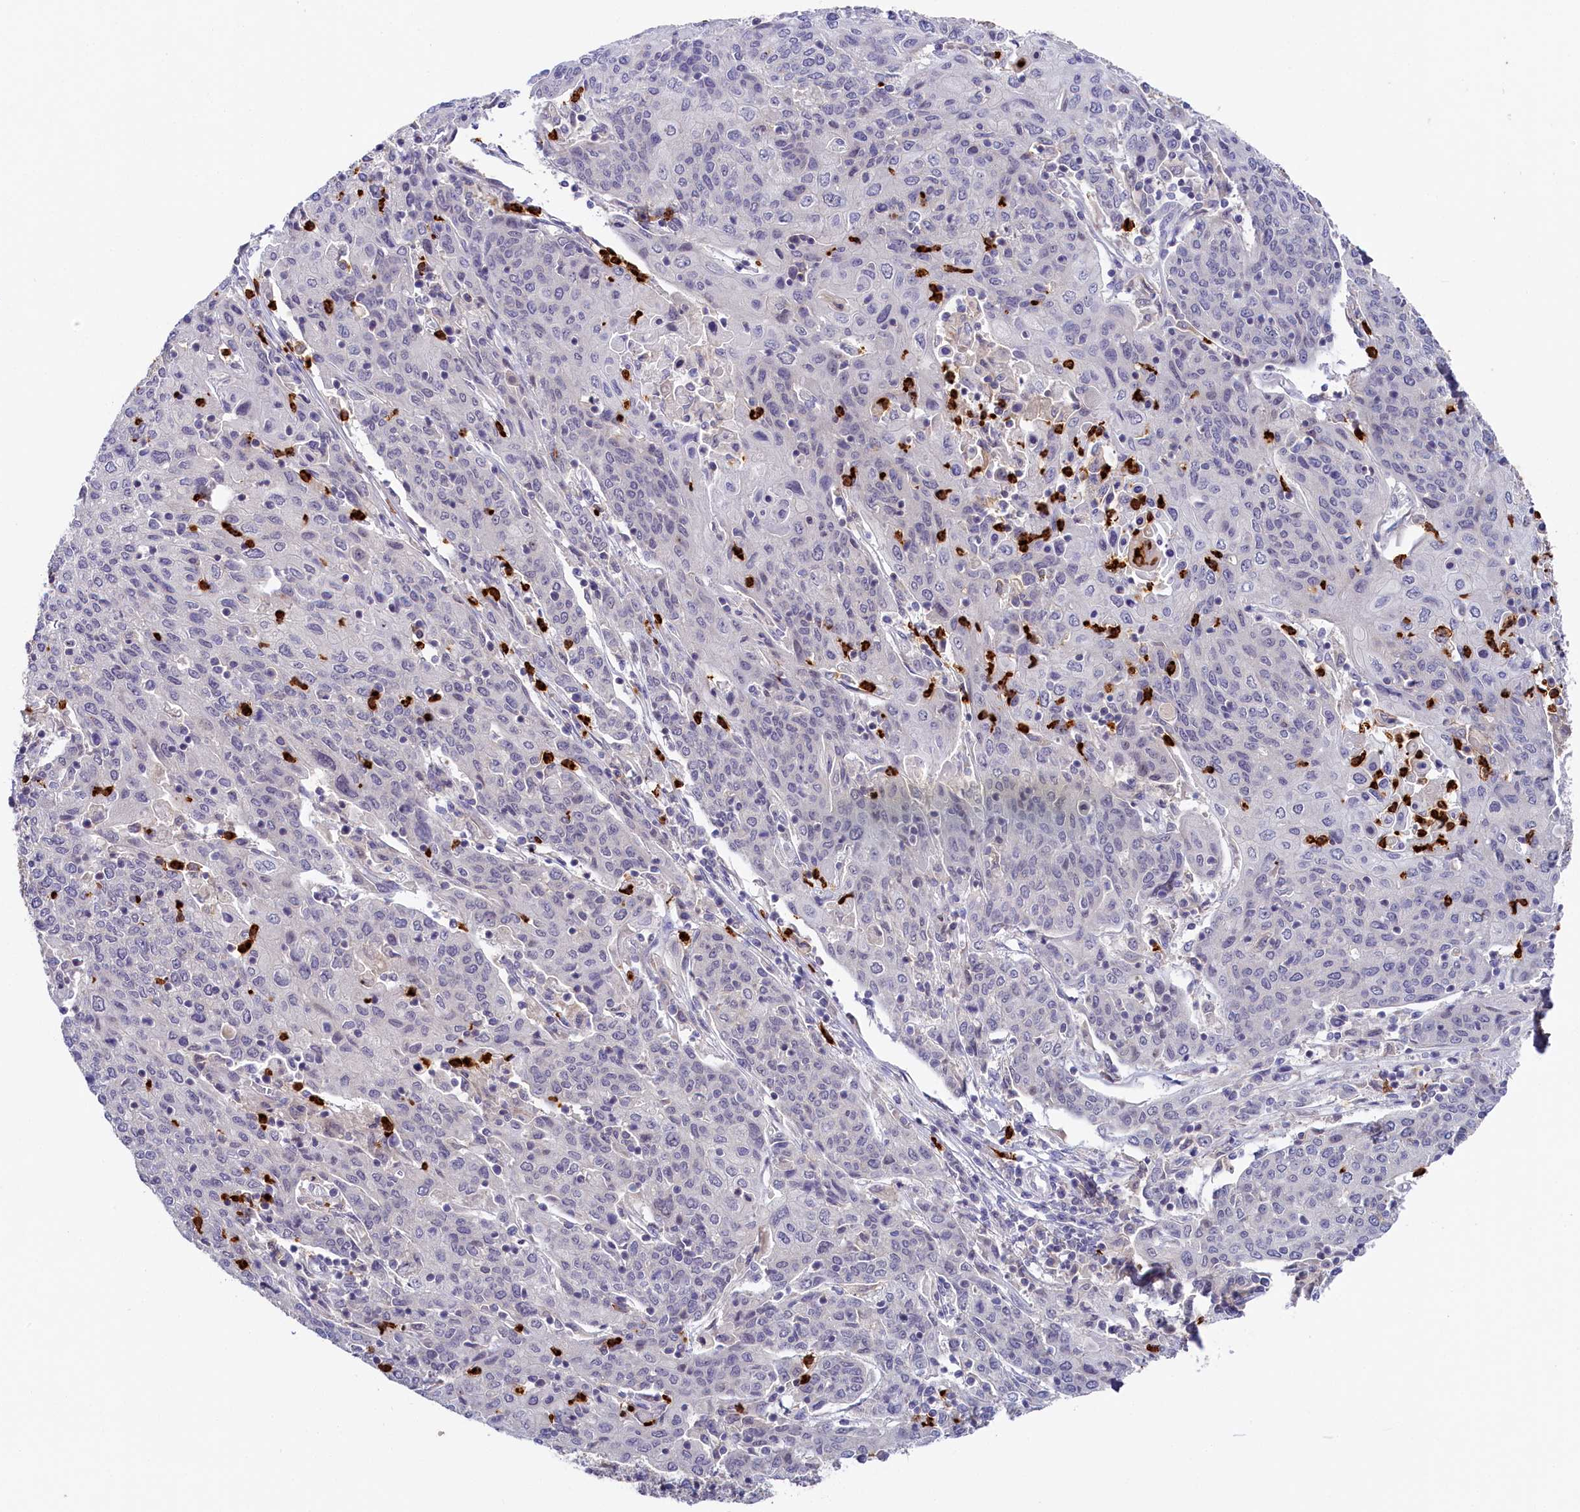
{"staining": {"intensity": "negative", "quantity": "none", "location": "none"}, "tissue": "cervical cancer", "cell_type": "Tumor cells", "image_type": "cancer", "snomed": [{"axis": "morphology", "description": "Squamous cell carcinoma, NOS"}, {"axis": "topography", "description": "Cervix"}], "caption": "Immunohistochemistry (IHC) histopathology image of human cervical squamous cell carcinoma stained for a protein (brown), which demonstrates no expression in tumor cells.", "gene": "ADGRD1", "patient": {"sex": "female", "age": 67}}